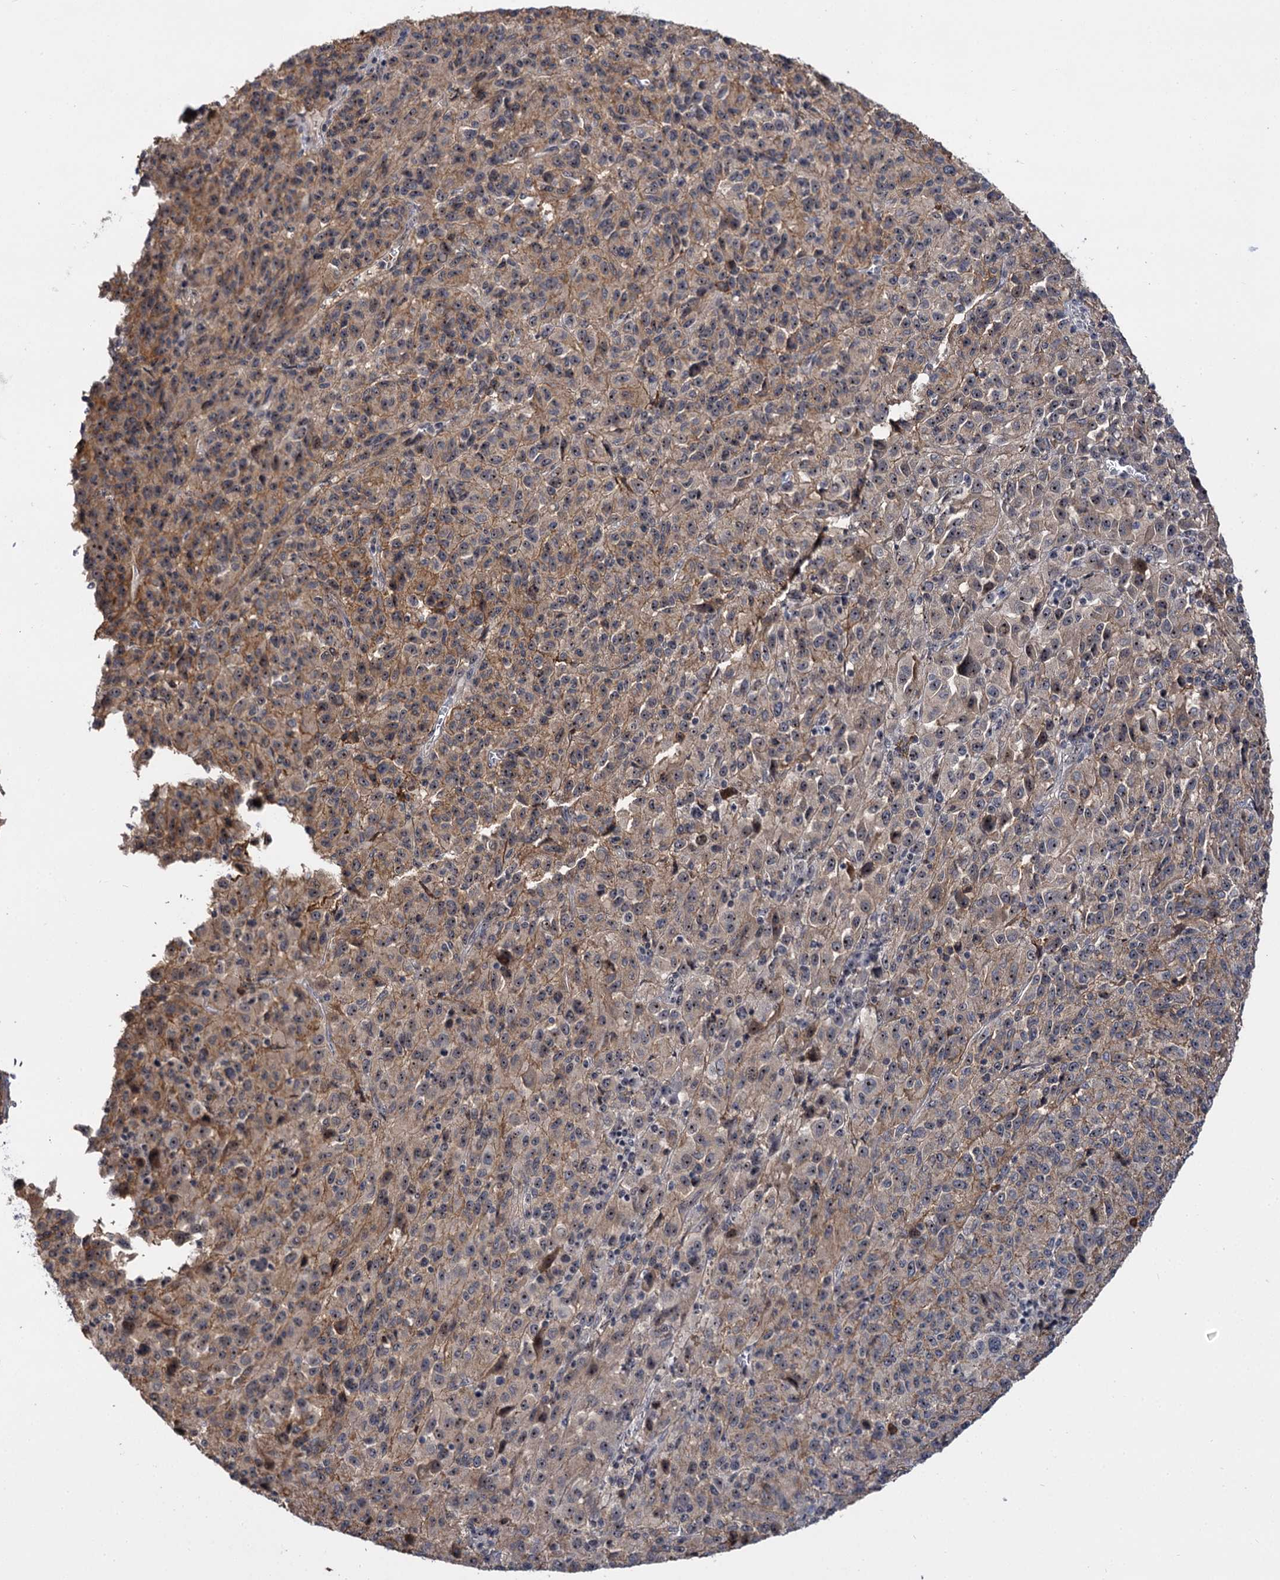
{"staining": {"intensity": "weak", "quantity": "25%-75%", "location": "cytoplasmic/membranous"}, "tissue": "melanoma", "cell_type": "Tumor cells", "image_type": "cancer", "snomed": [{"axis": "morphology", "description": "Malignant melanoma, Metastatic site"}, {"axis": "topography", "description": "Lung"}], "caption": "Immunohistochemistry of human malignant melanoma (metastatic site) exhibits low levels of weak cytoplasmic/membranous staining in about 25%-75% of tumor cells.", "gene": "SUPT20H", "patient": {"sex": "male", "age": 64}}